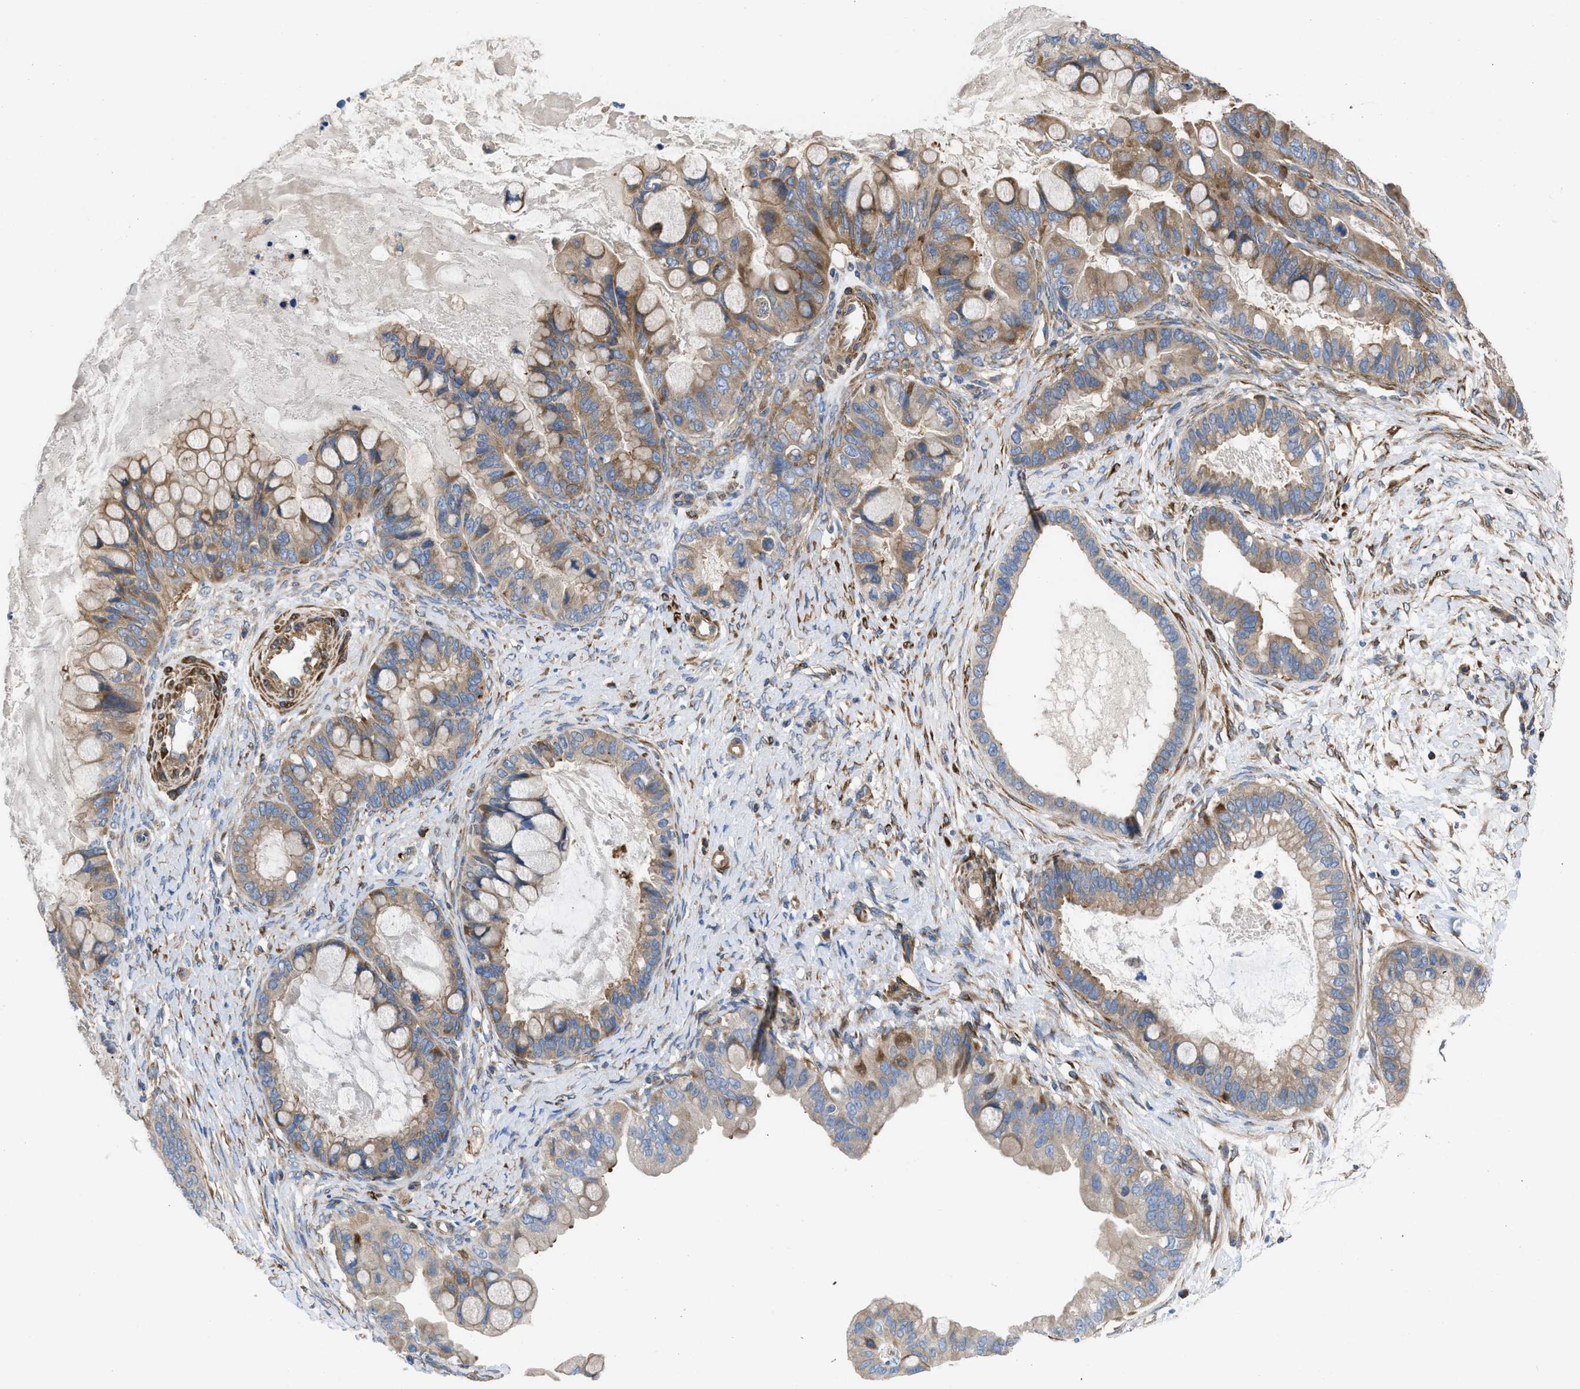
{"staining": {"intensity": "moderate", "quantity": ">75%", "location": "cytoplasmic/membranous"}, "tissue": "ovarian cancer", "cell_type": "Tumor cells", "image_type": "cancer", "snomed": [{"axis": "morphology", "description": "Cystadenocarcinoma, mucinous, NOS"}, {"axis": "topography", "description": "Ovary"}], "caption": "Immunohistochemistry (IHC) photomicrograph of ovarian cancer (mucinous cystadenocarcinoma) stained for a protein (brown), which displays medium levels of moderate cytoplasmic/membranous staining in about >75% of tumor cells.", "gene": "CHKB", "patient": {"sex": "female", "age": 80}}